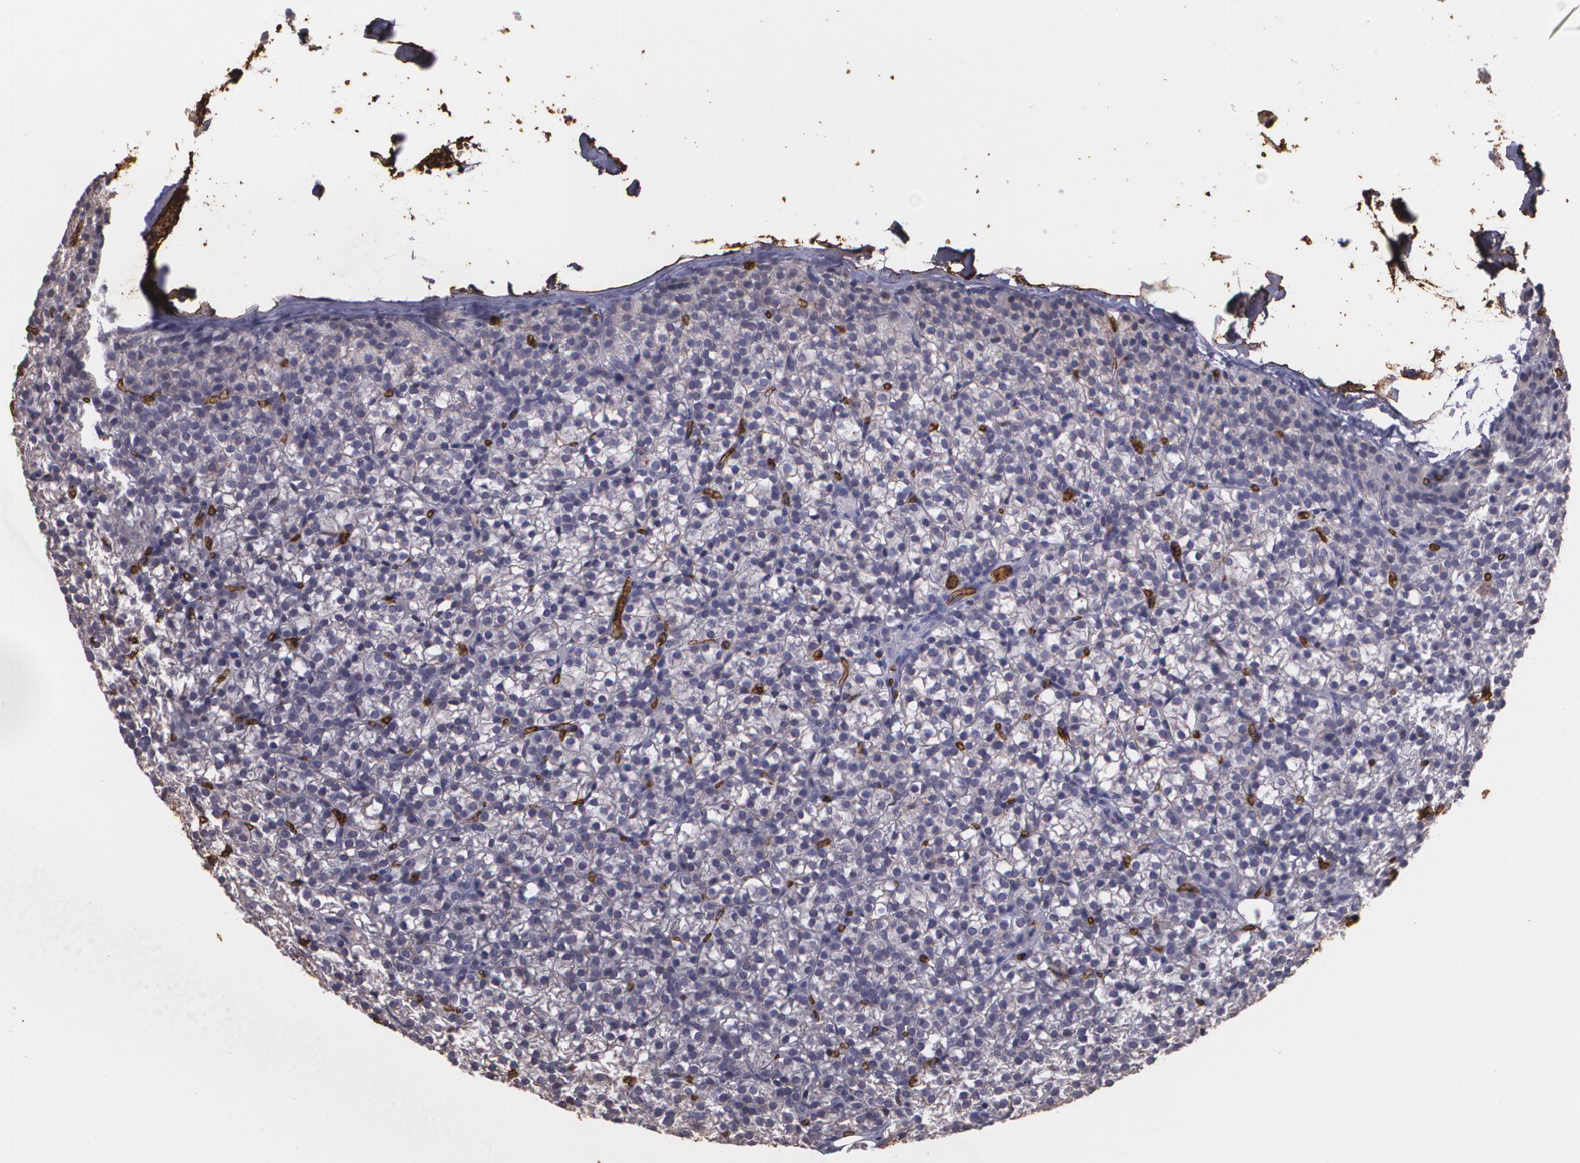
{"staining": {"intensity": "strong", "quantity": ">75%", "location": "cytoplasmic/membranous"}, "tissue": "parathyroid gland", "cell_type": "Glandular cells", "image_type": "normal", "snomed": [{"axis": "morphology", "description": "Normal tissue, NOS"}, {"axis": "topography", "description": "Parathyroid gland"}], "caption": "Immunohistochemistry (IHC) photomicrograph of unremarkable human parathyroid gland stained for a protein (brown), which reveals high levels of strong cytoplasmic/membranous expression in approximately >75% of glandular cells.", "gene": "SLC2A1", "patient": {"sex": "female", "age": 17}}